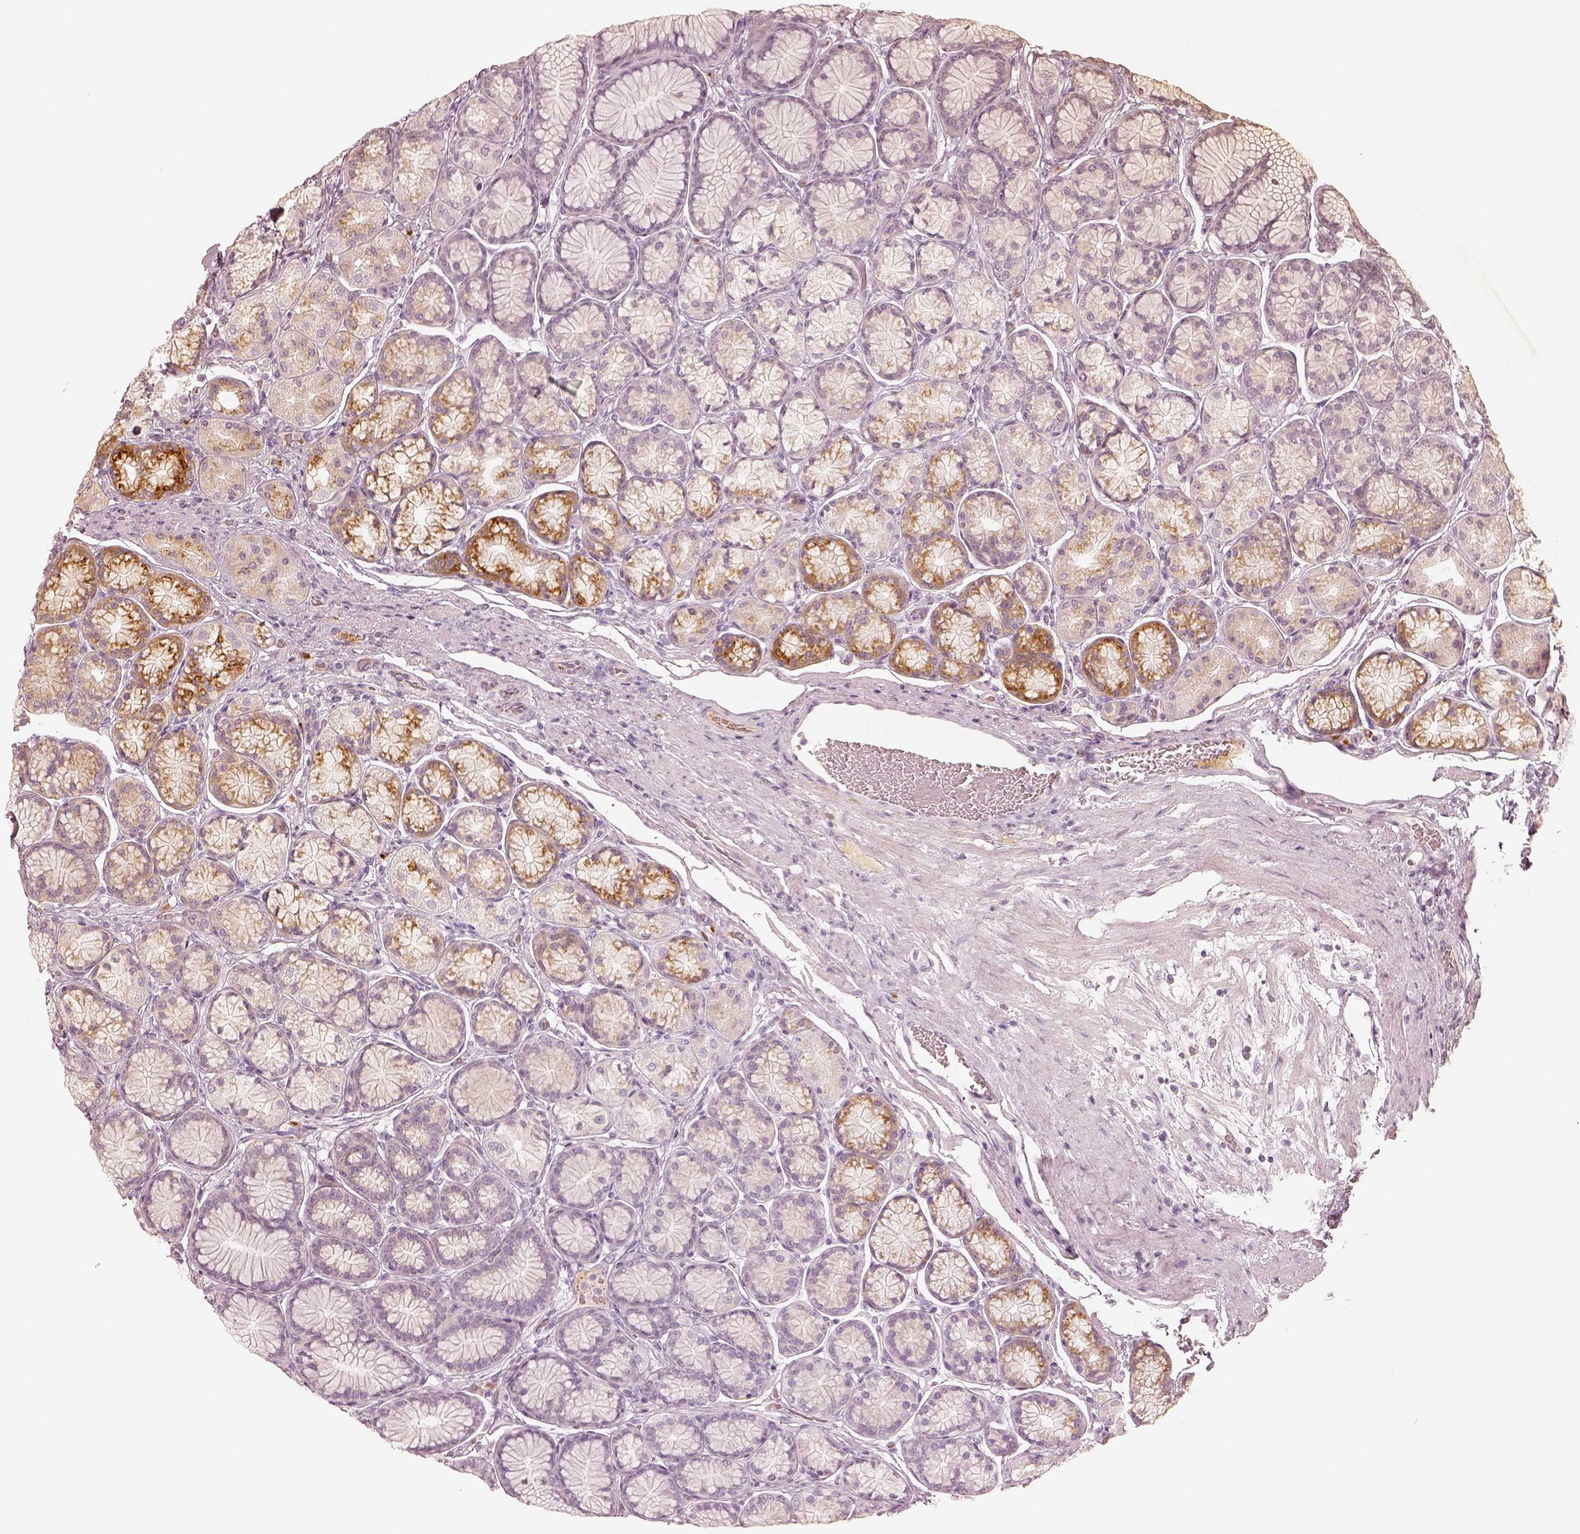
{"staining": {"intensity": "moderate", "quantity": "<25%", "location": "cytoplasmic/membranous"}, "tissue": "stomach", "cell_type": "Glandular cells", "image_type": "normal", "snomed": [{"axis": "morphology", "description": "Normal tissue, NOS"}, {"axis": "morphology", "description": "Adenocarcinoma, NOS"}, {"axis": "morphology", "description": "Adenocarcinoma, High grade"}, {"axis": "topography", "description": "Stomach, upper"}, {"axis": "topography", "description": "Stomach"}], "caption": "Unremarkable stomach was stained to show a protein in brown. There is low levels of moderate cytoplasmic/membranous positivity in about <25% of glandular cells. The staining was performed using DAB (3,3'-diaminobenzidine) to visualize the protein expression in brown, while the nuclei were stained in blue with hematoxylin (Magnification: 20x).", "gene": "GORASP2", "patient": {"sex": "female", "age": 65}}